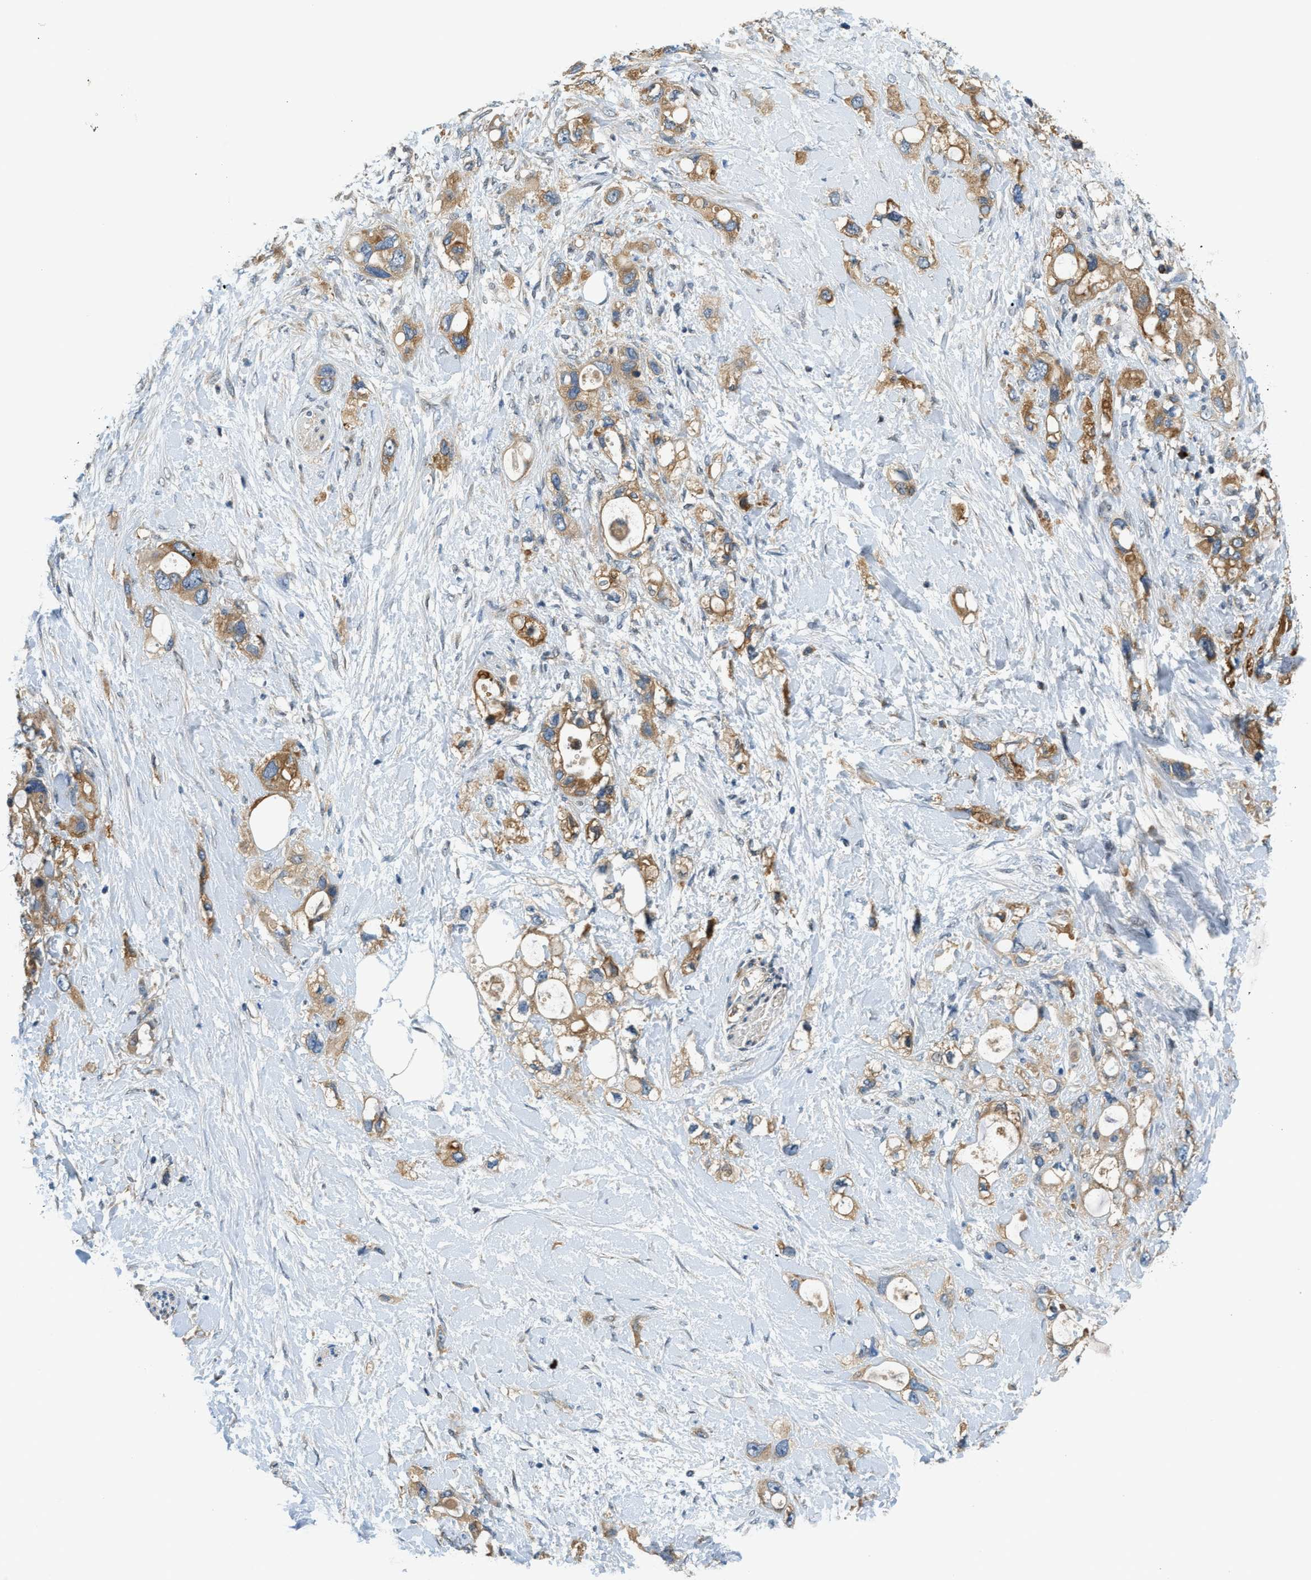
{"staining": {"intensity": "moderate", "quantity": ">75%", "location": "cytoplasmic/membranous"}, "tissue": "pancreatic cancer", "cell_type": "Tumor cells", "image_type": "cancer", "snomed": [{"axis": "morphology", "description": "Adenocarcinoma, NOS"}, {"axis": "topography", "description": "Pancreas"}], "caption": "There is medium levels of moderate cytoplasmic/membranous expression in tumor cells of adenocarcinoma (pancreatic), as demonstrated by immunohistochemical staining (brown color).", "gene": "KCNK1", "patient": {"sex": "female", "age": 56}}